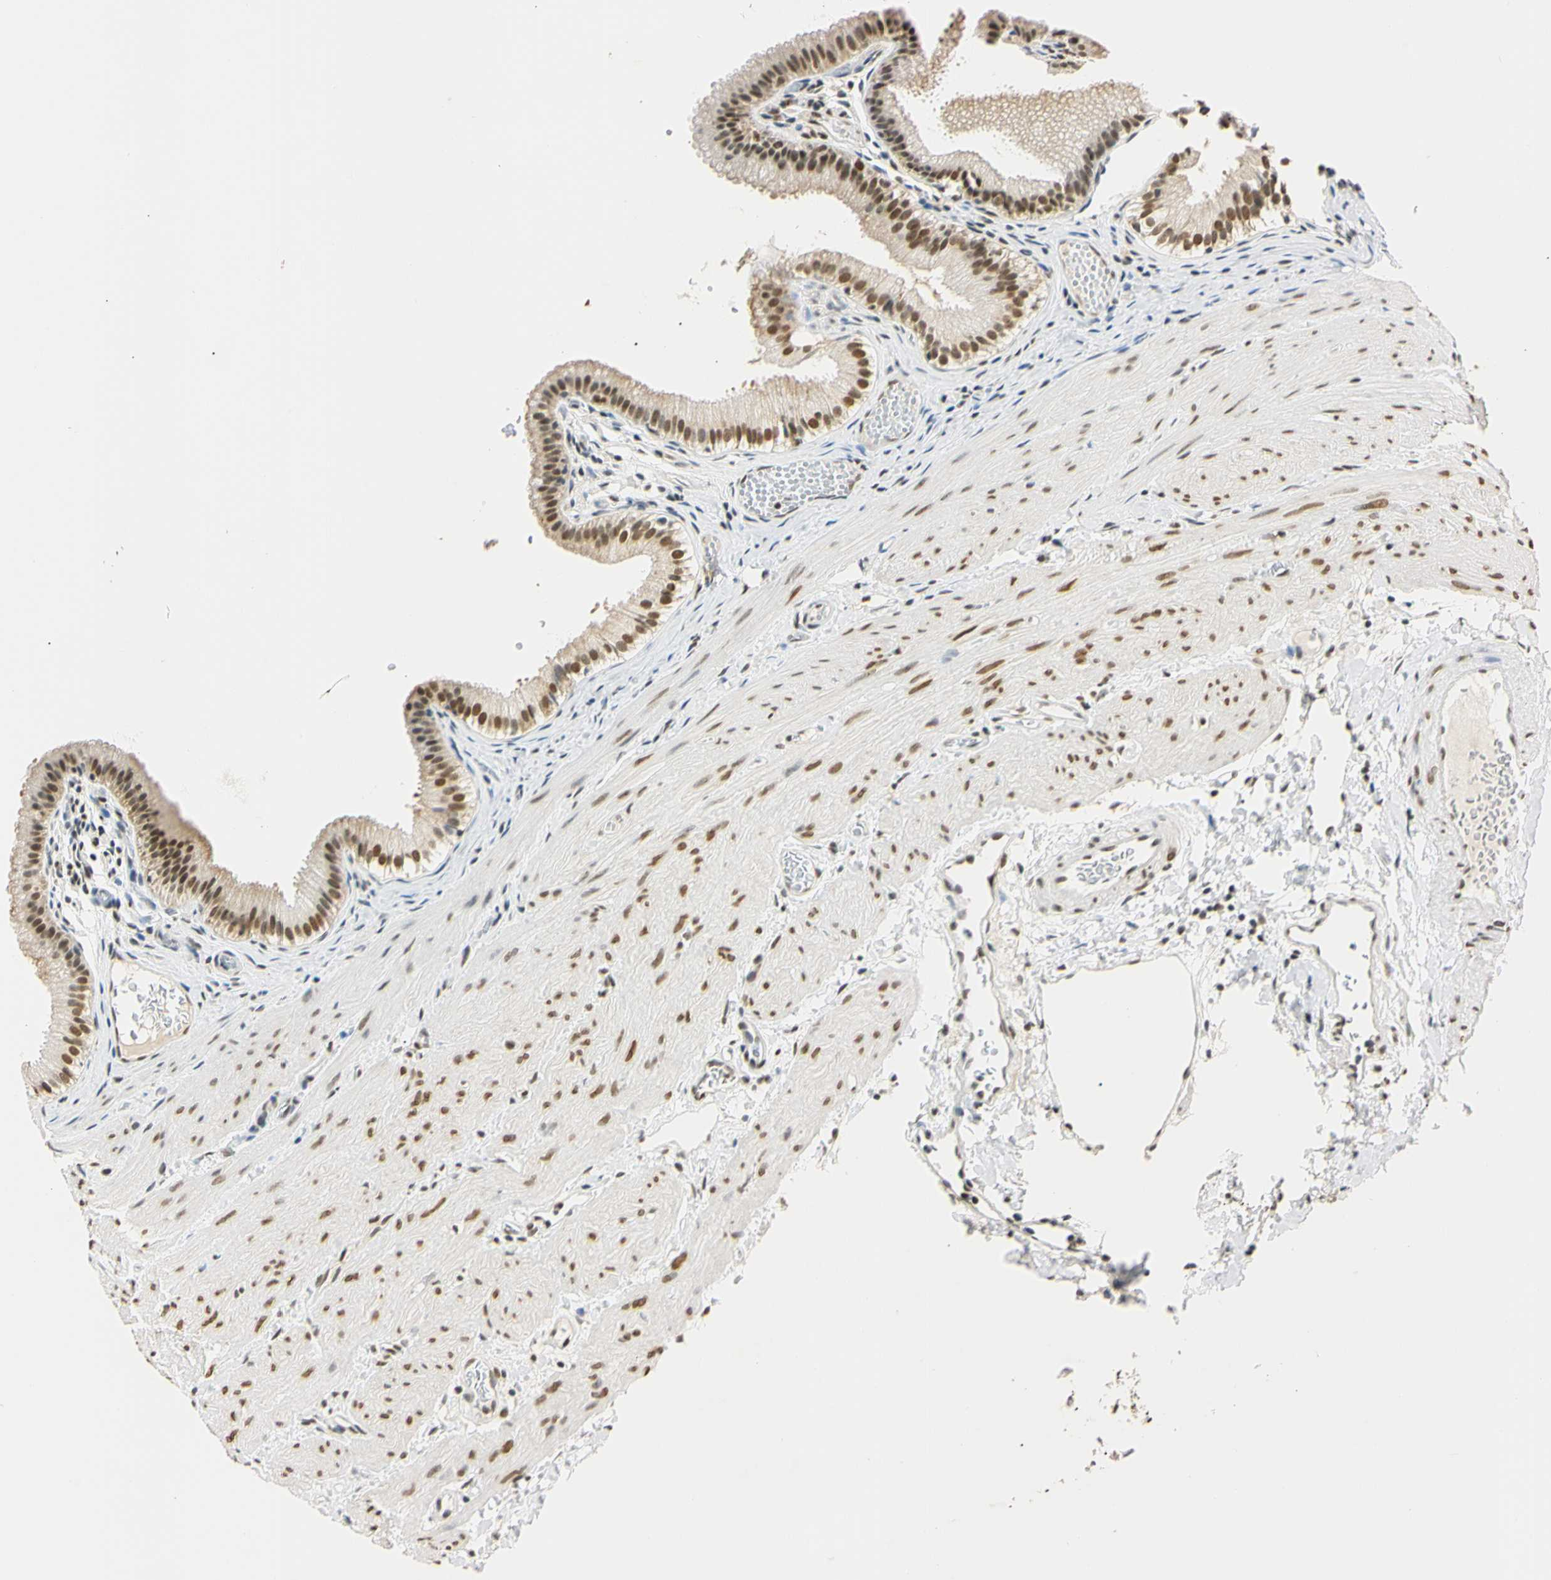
{"staining": {"intensity": "moderate", "quantity": ">75%", "location": "nuclear"}, "tissue": "gallbladder", "cell_type": "Glandular cells", "image_type": "normal", "snomed": [{"axis": "morphology", "description": "Normal tissue, NOS"}, {"axis": "topography", "description": "Gallbladder"}], "caption": "Immunohistochemistry (IHC) staining of unremarkable gallbladder, which exhibits medium levels of moderate nuclear staining in approximately >75% of glandular cells indicating moderate nuclear protein positivity. The staining was performed using DAB (brown) for protein detection and nuclei were counterstained in hematoxylin (blue).", "gene": "SMARCA5", "patient": {"sex": "female", "age": 26}}